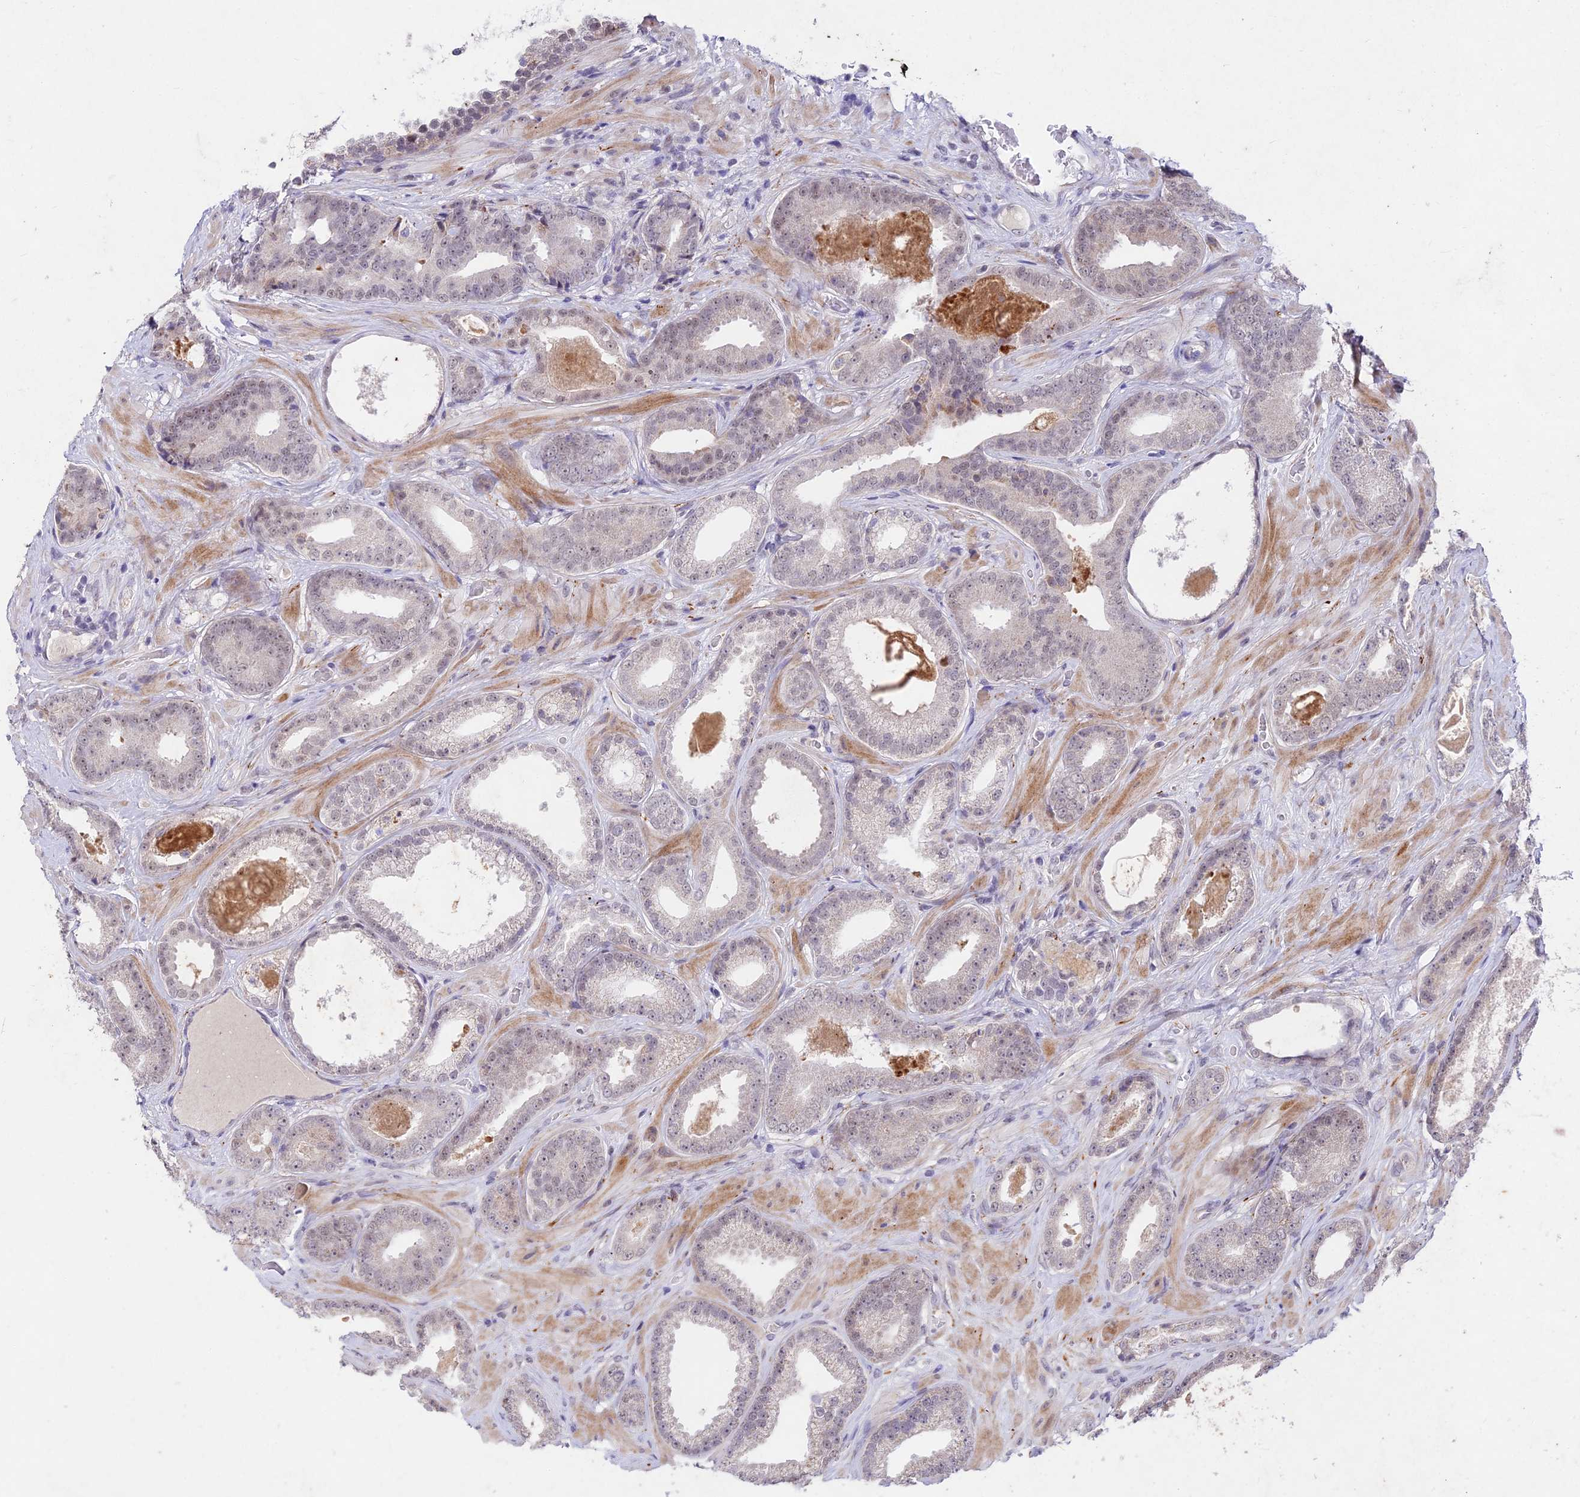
{"staining": {"intensity": "negative", "quantity": "none", "location": "none"}, "tissue": "prostate cancer", "cell_type": "Tumor cells", "image_type": "cancer", "snomed": [{"axis": "morphology", "description": "Adenocarcinoma, Low grade"}, {"axis": "topography", "description": "Prostate"}], "caption": "Tumor cells show no significant expression in adenocarcinoma (low-grade) (prostate).", "gene": "RAVER1", "patient": {"sex": "male", "age": 57}}